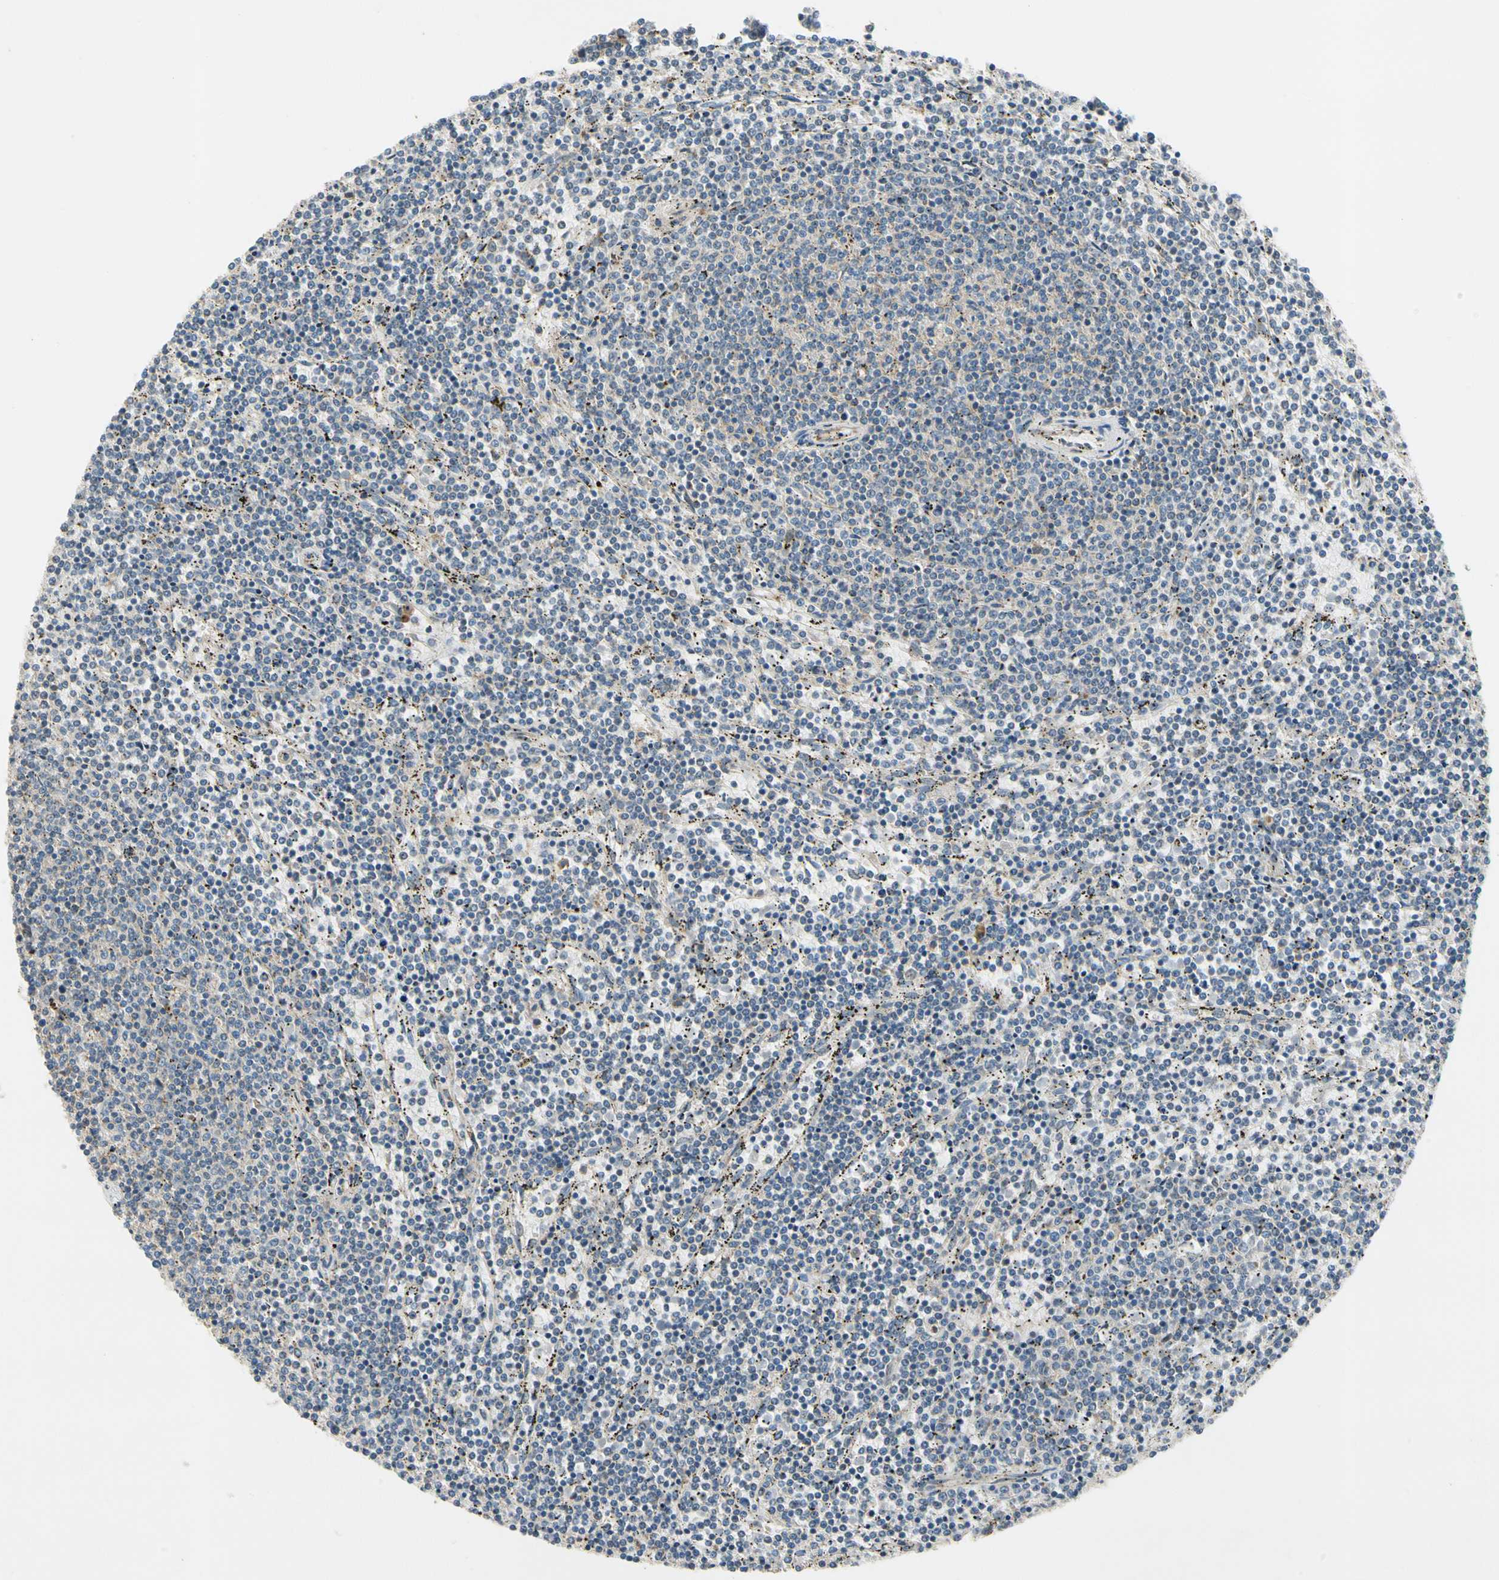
{"staining": {"intensity": "negative", "quantity": "none", "location": "none"}, "tissue": "lymphoma", "cell_type": "Tumor cells", "image_type": "cancer", "snomed": [{"axis": "morphology", "description": "Malignant lymphoma, non-Hodgkin's type, Low grade"}, {"axis": "topography", "description": "Spleen"}], "caption": "A photomicrograph of malignant lymphoma, non-Hodgkin's type (low-grade) stained for a protein shows no brown staining in tumor cells.", "gene": "MST1R", "patient": {"sex": "female", "age": 50}}